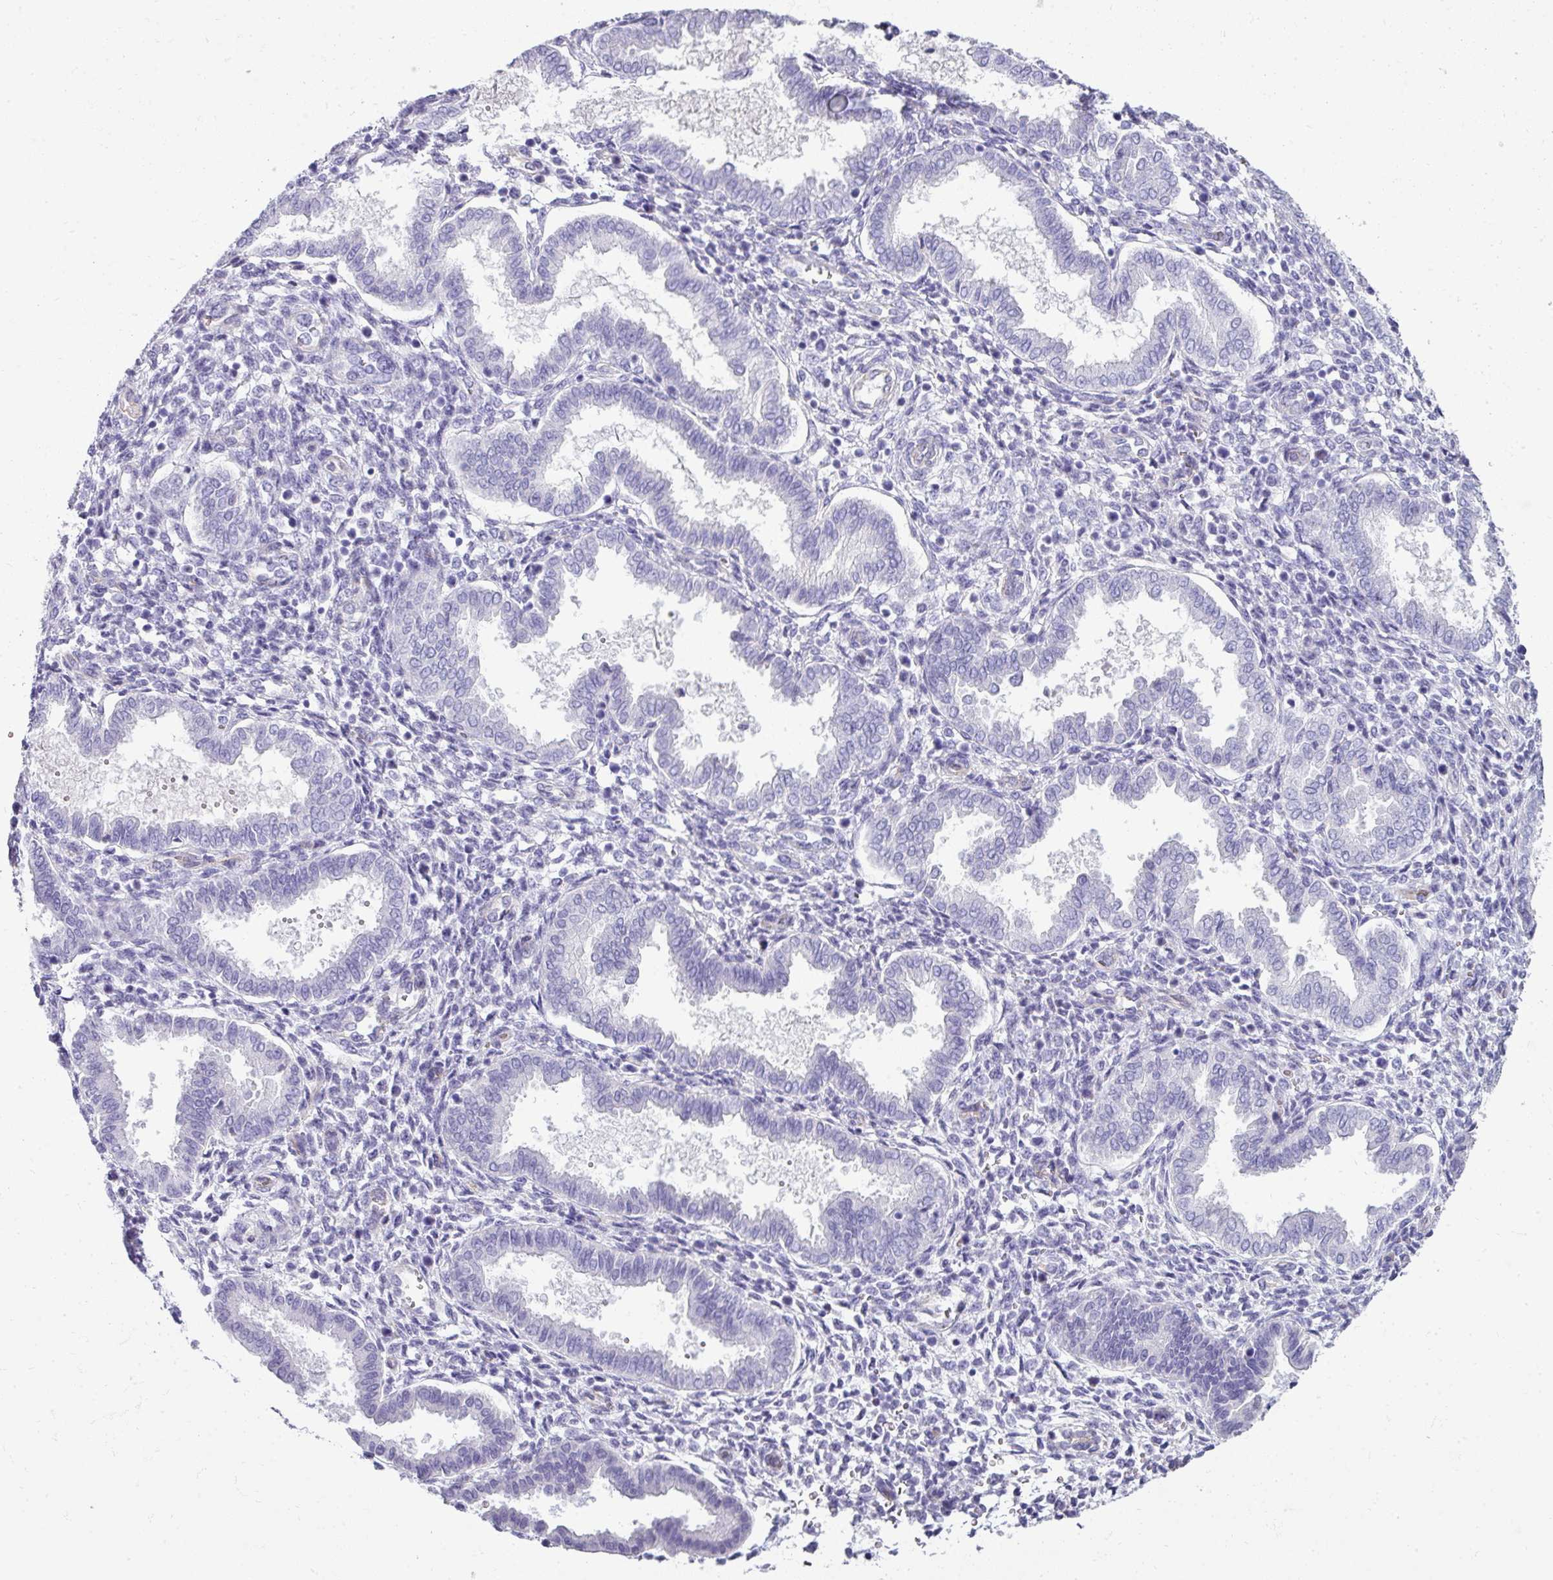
{"staining": {"intensity": "negative", "quantity": "none", "location": "none"}, "tissue": "endometrium", "cell_type": "Cells in endometrial stroma", "image_type": "normal", "snomed": [{"axis": "morphology", "description": "Normal tissue, NOS"}, {"axis": "topography", "description": "Endometrium"}], "caption": "There is no significant positivity in cells in endometrial stroma of endometrium. (DAB (3,3'-diaminobenzidine) immunohistochemistry (IHC) visualized using brightfield microscopy, high magnification).", "gene": "VCX2", "patient": {"sex": "female", "age": 24}}